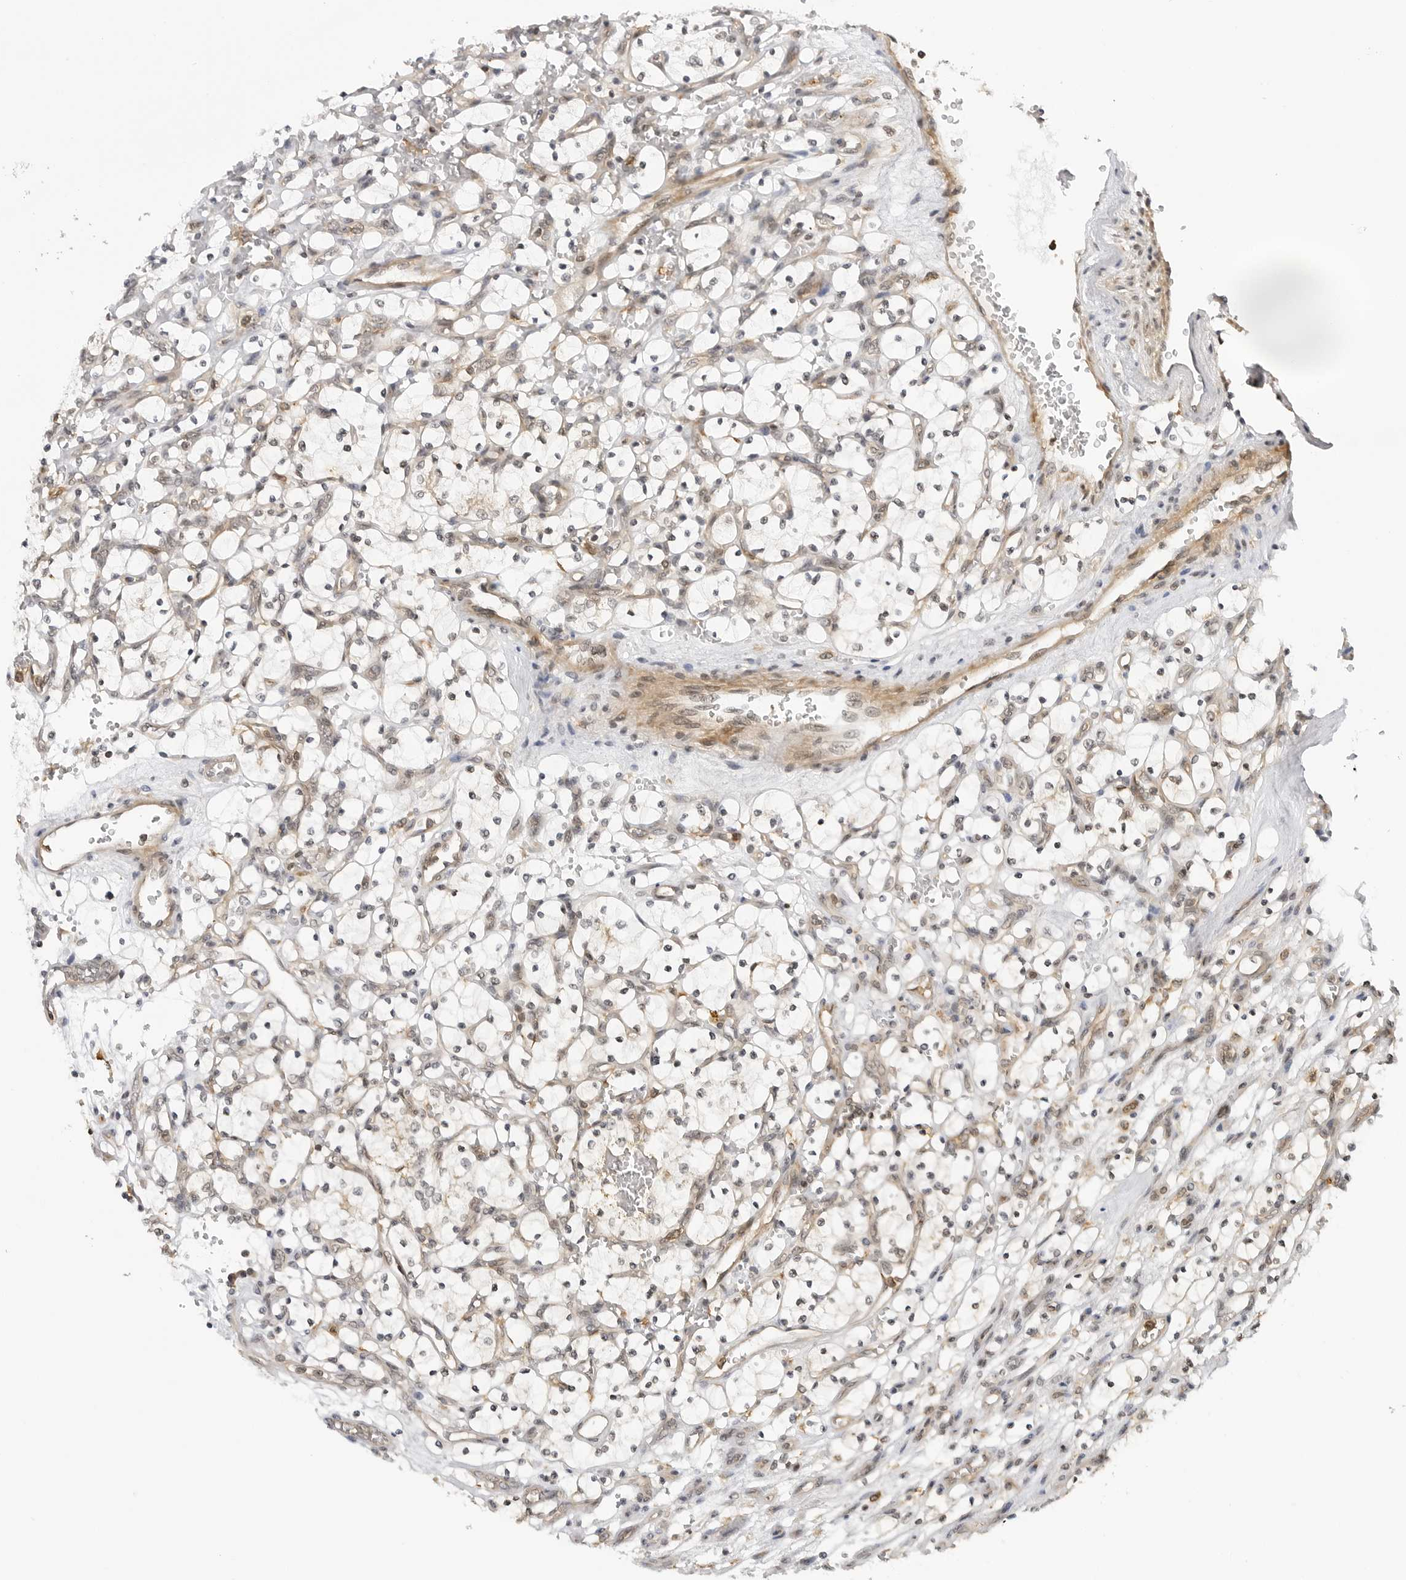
{"staining": {"intensity": "negative", "quantity": "none", "location": "none"}, "tissue": "renal cancer", "cell_type": "Tumor cells", "image_type": "cancer", "snomed": [{"axis": "morphology", "description": "Adenocarcinoma, NOS"}, {"axis": "topography", "description": "Kidney"}], "caption": "Tumor cells show no significant staining in renal cancer.", "gene": "MAP2K5", "patient": {"sex": "female", "age": 69}}